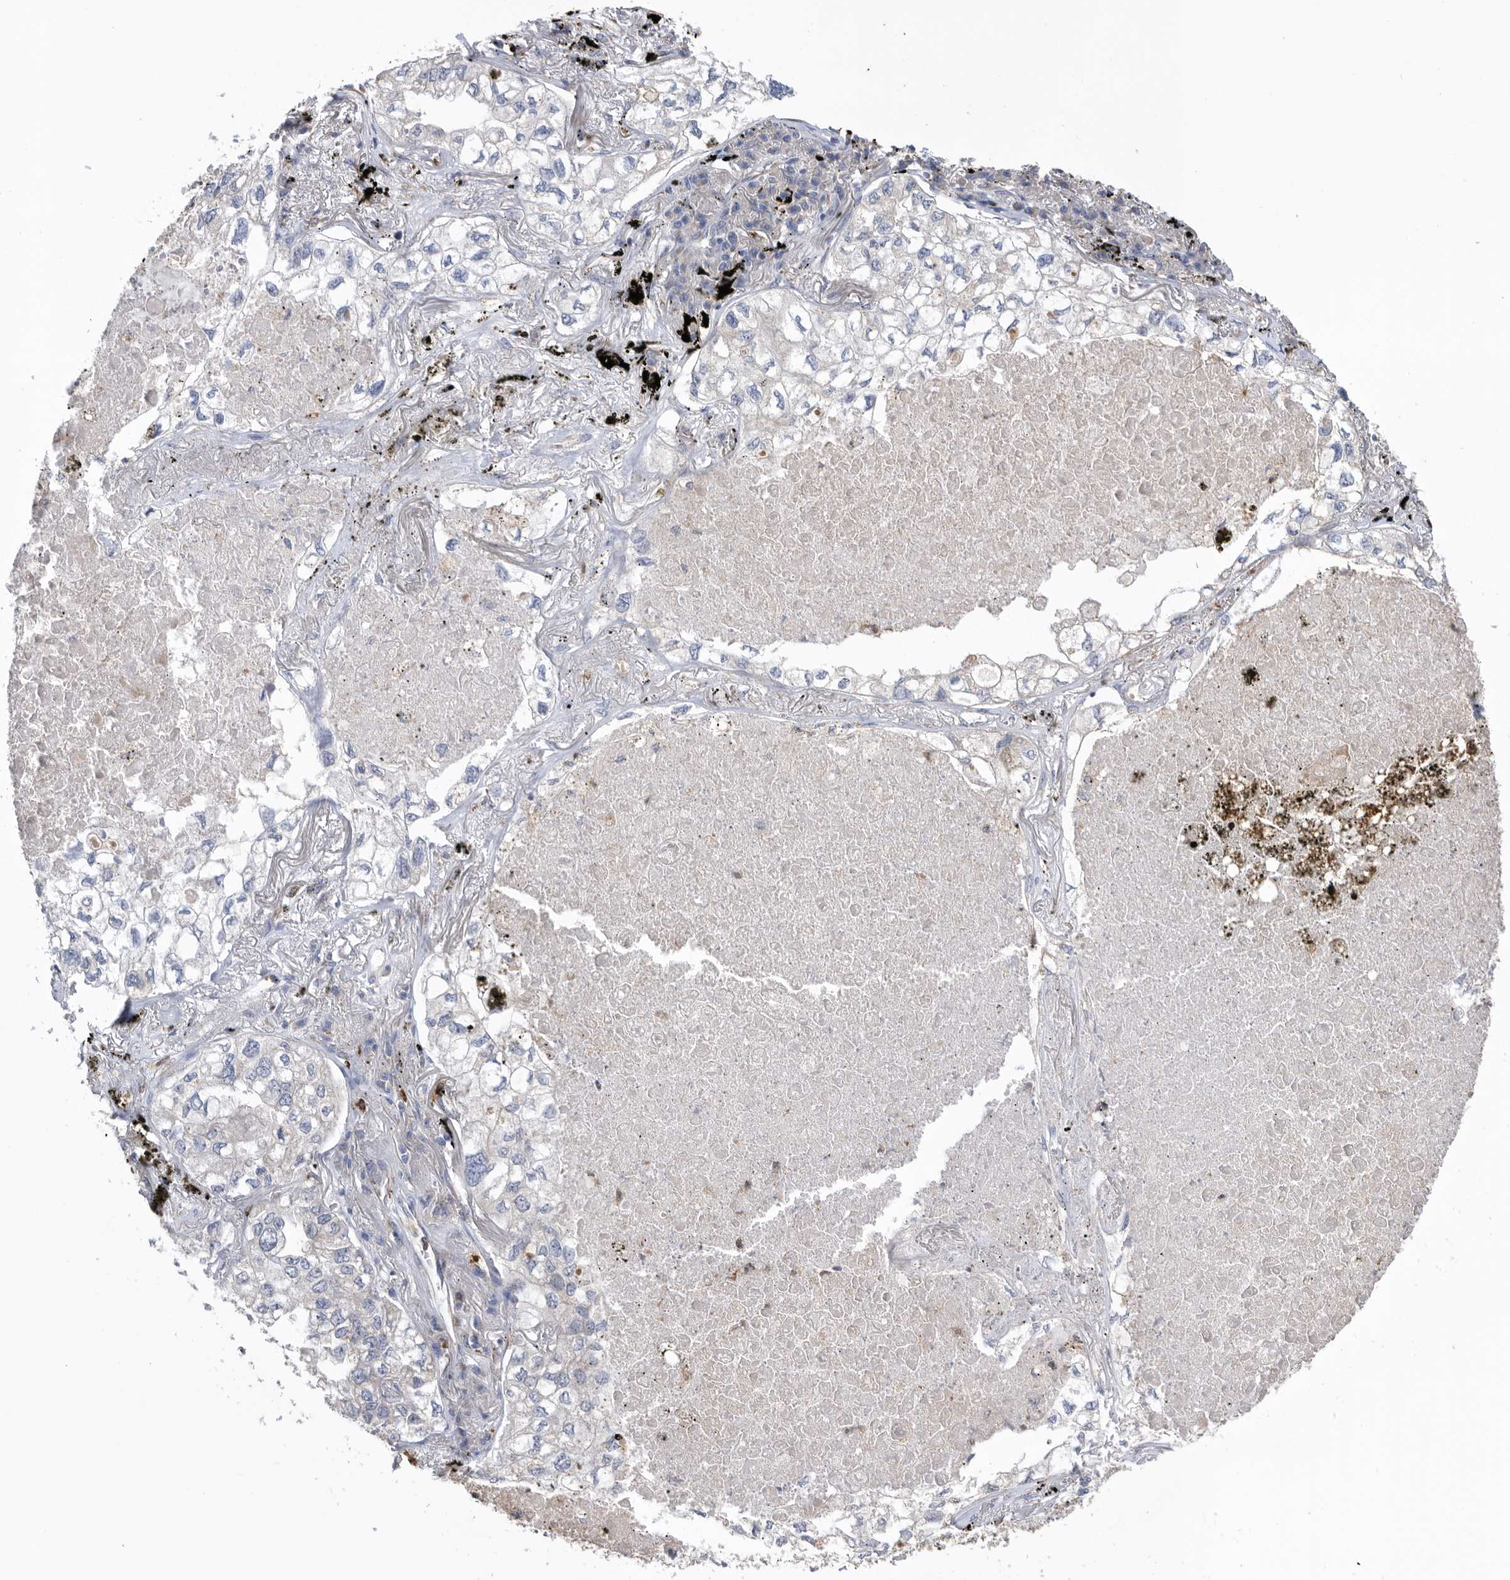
{"staining": {"intensity": "negative", "quantity": "none", "location": "none"}, "tissue": "lung cancer", "cell_type": "Tumor cells", "image_type": "cancer", "snomed": [{"axis": "morphology", "description": "Adenocarcinoma, NOS"}, {"axis": "topography", "description": "Lung"}], "caption": "IHC of human lung cancer reveals no positivity in tumor cells.", "gene": "CRISPLD2", "patient": {"sex": "male", "age": 65}}